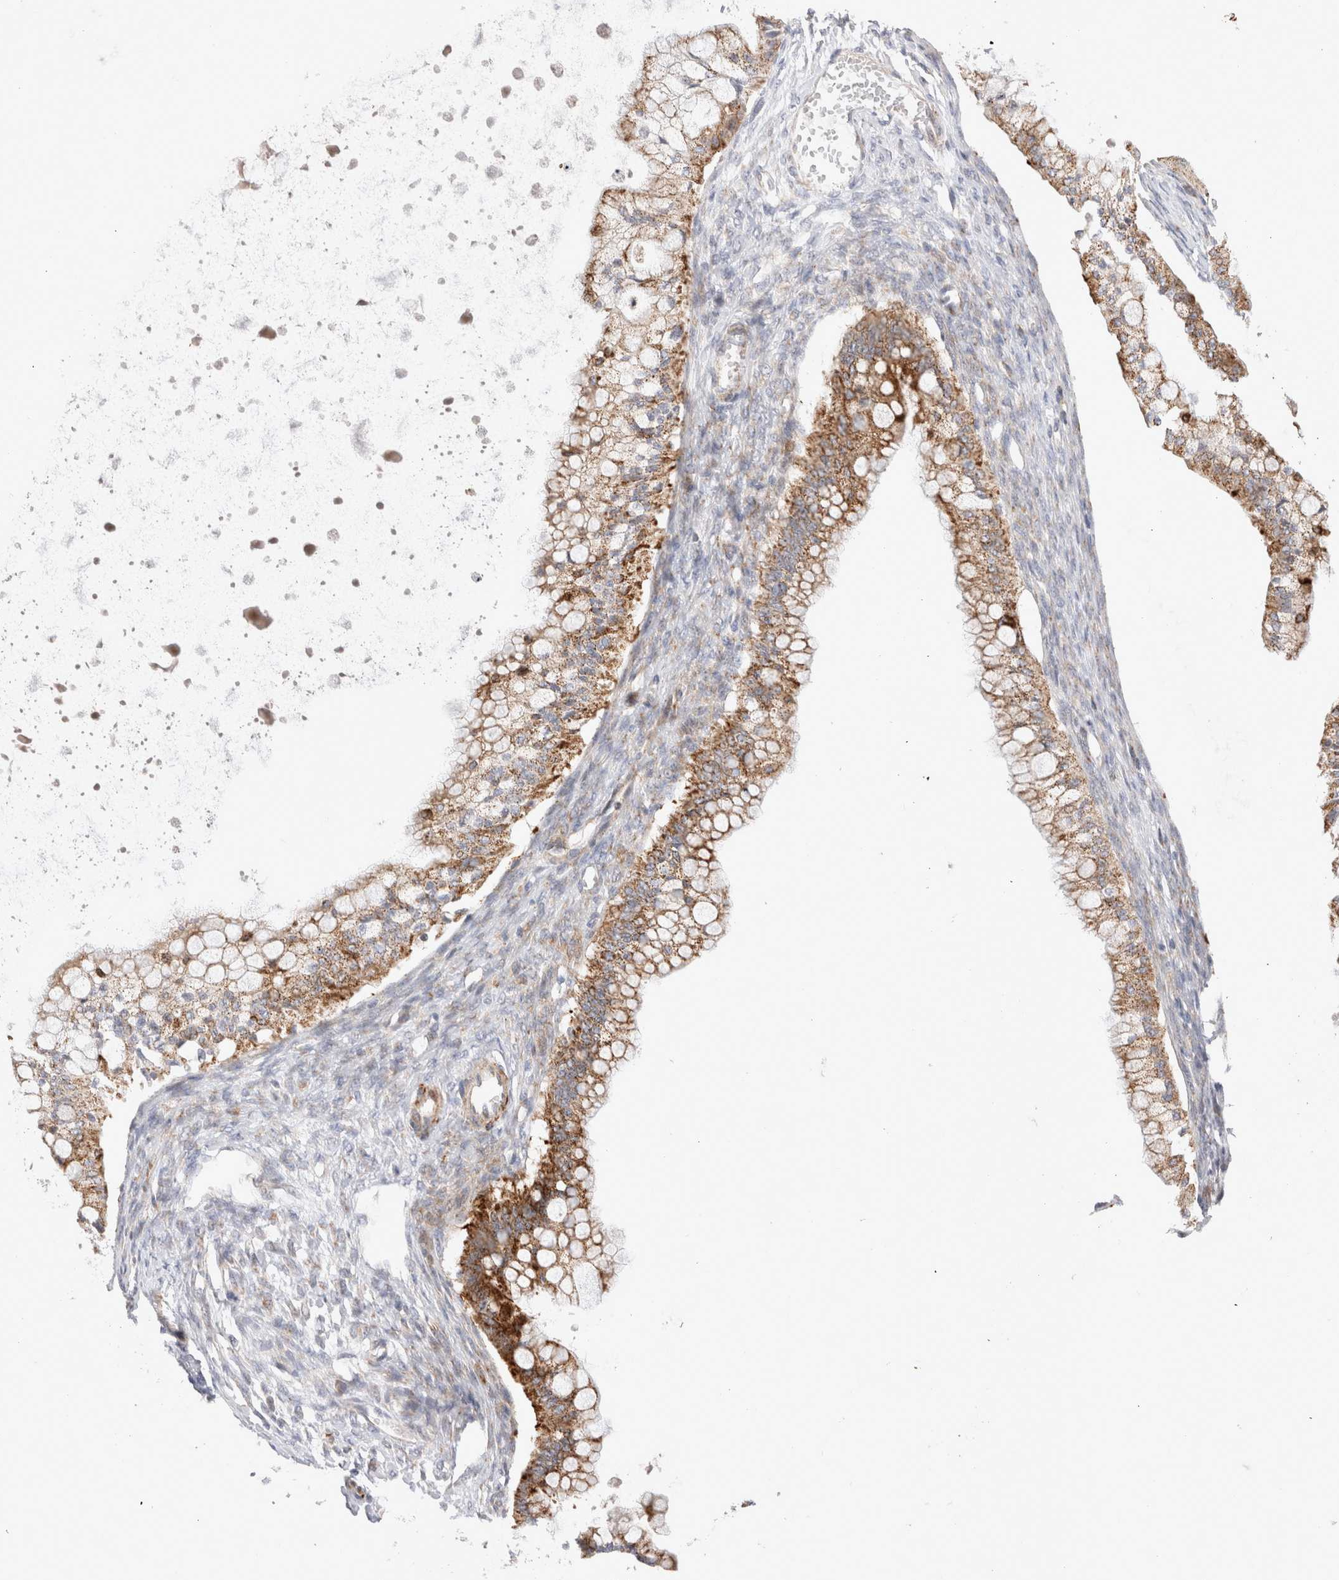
{"staining": {"intensity": "moderate", "quantity": ">75%", "location": "cytoplasmic/membranous"}, "tissue": "ovarian cancer", "cell_type": "Tumor cells", "image_type": "cancer", "snomed": [{"axis": "morphology", "description": "Cystadenocarcinoma, mucinous, NOS"}, {"axis": "topography", "description": "Ovary"}], "caption": "Ovarian mucinous cystadenocarcinoma tissue displays moderate cytoplasmic/membranous positivity in about >75% of tumor cells", "gene": "CHADL", "patient": {"sex": "female", "age": 57}}